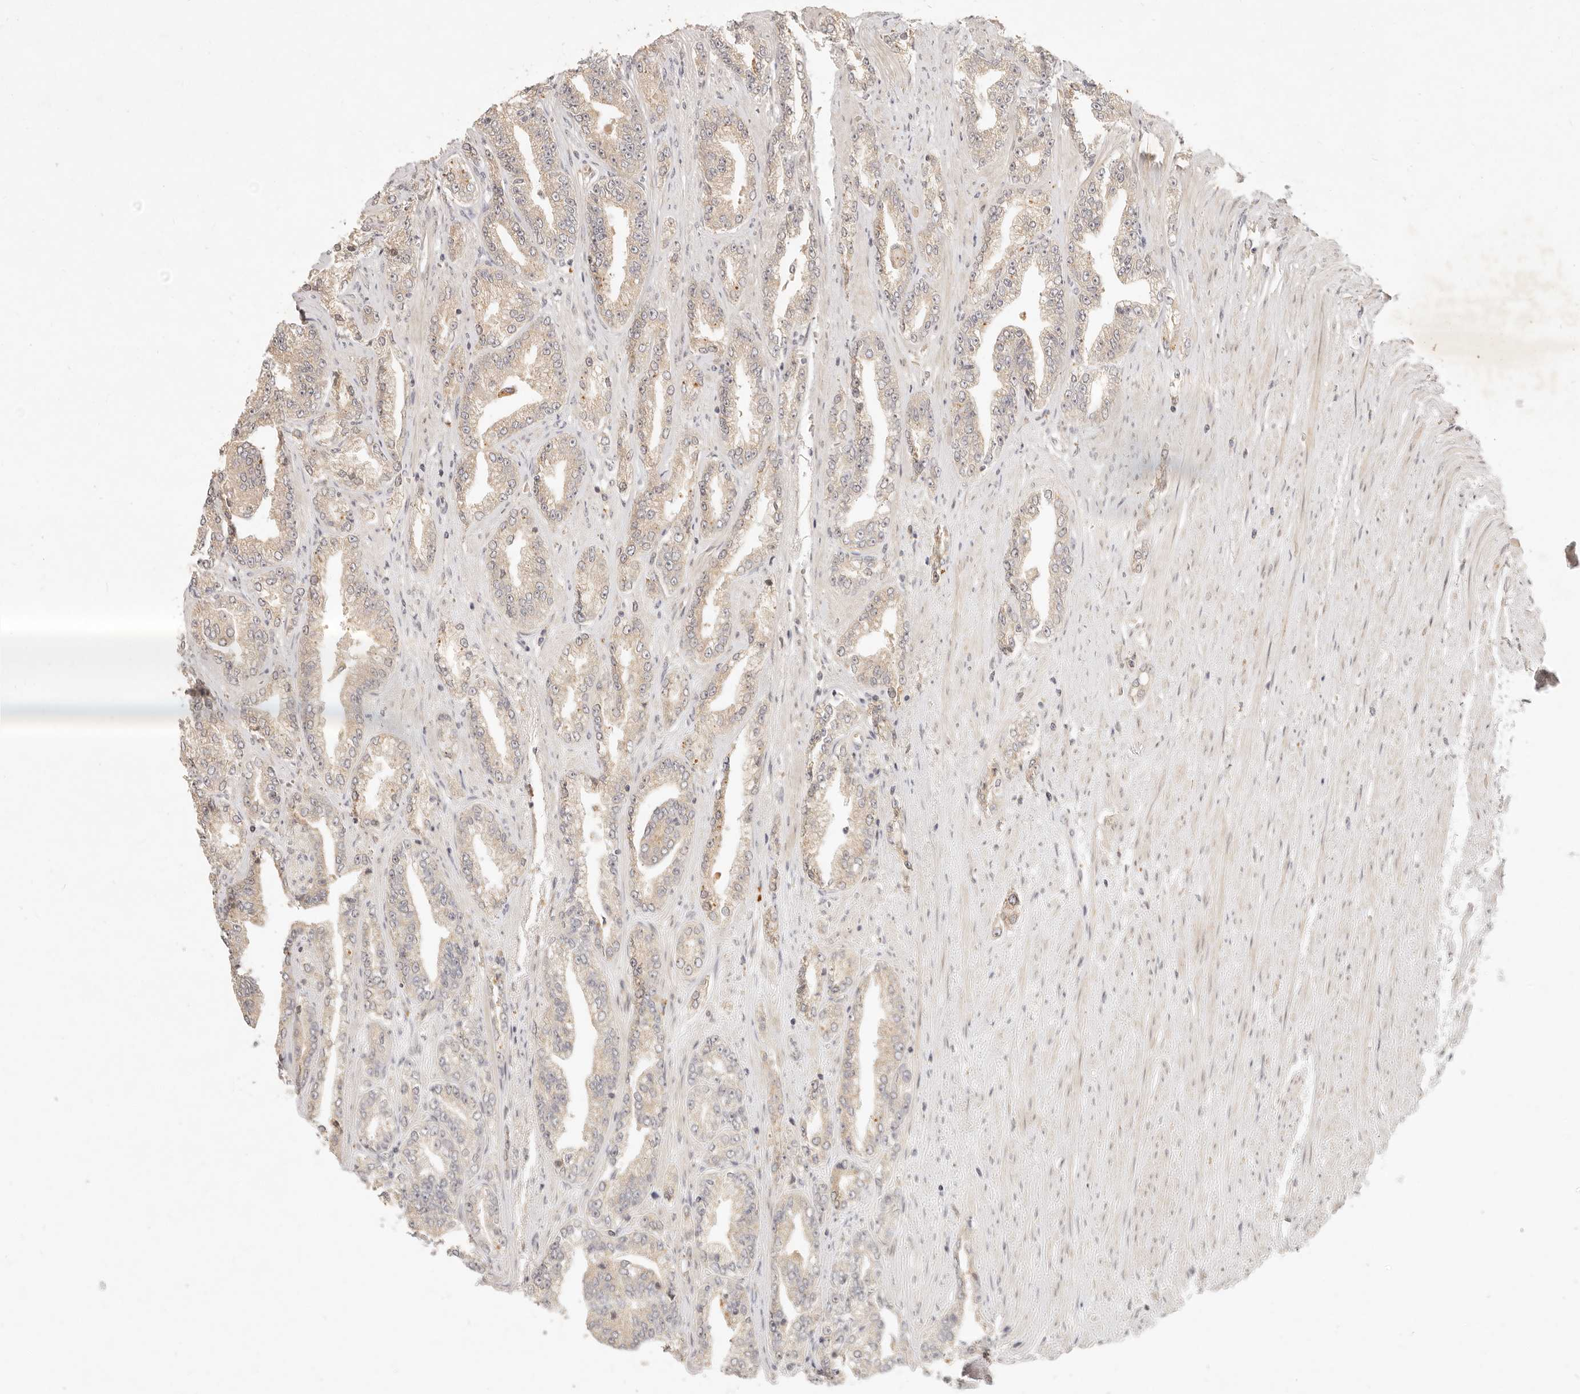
{"staining": {"intensity": "weak", "quantity": ">75%", "location": "cytoplasmic/membranous"}, "tissue": "prostate cancer", "cell_type": "Tumor cells", "image_type": "cancer", "snomed": [{"axis": "morphology", "description": "Adenocarcinoma, High grade"}, {"axis": "topography", "description": "Prostate"}], "caption": "This image demonstrates prostate high-grade adenocarcinoma stained with immunohistochemistry (IHC) to label a protein in brown. The cytoplasmic/membranous of tumor cells show weak positivity for the protein. Nuclei are counter-stained blue.", "gene": "UBXN11", "patient": {"sex": "male", "age": 71}}